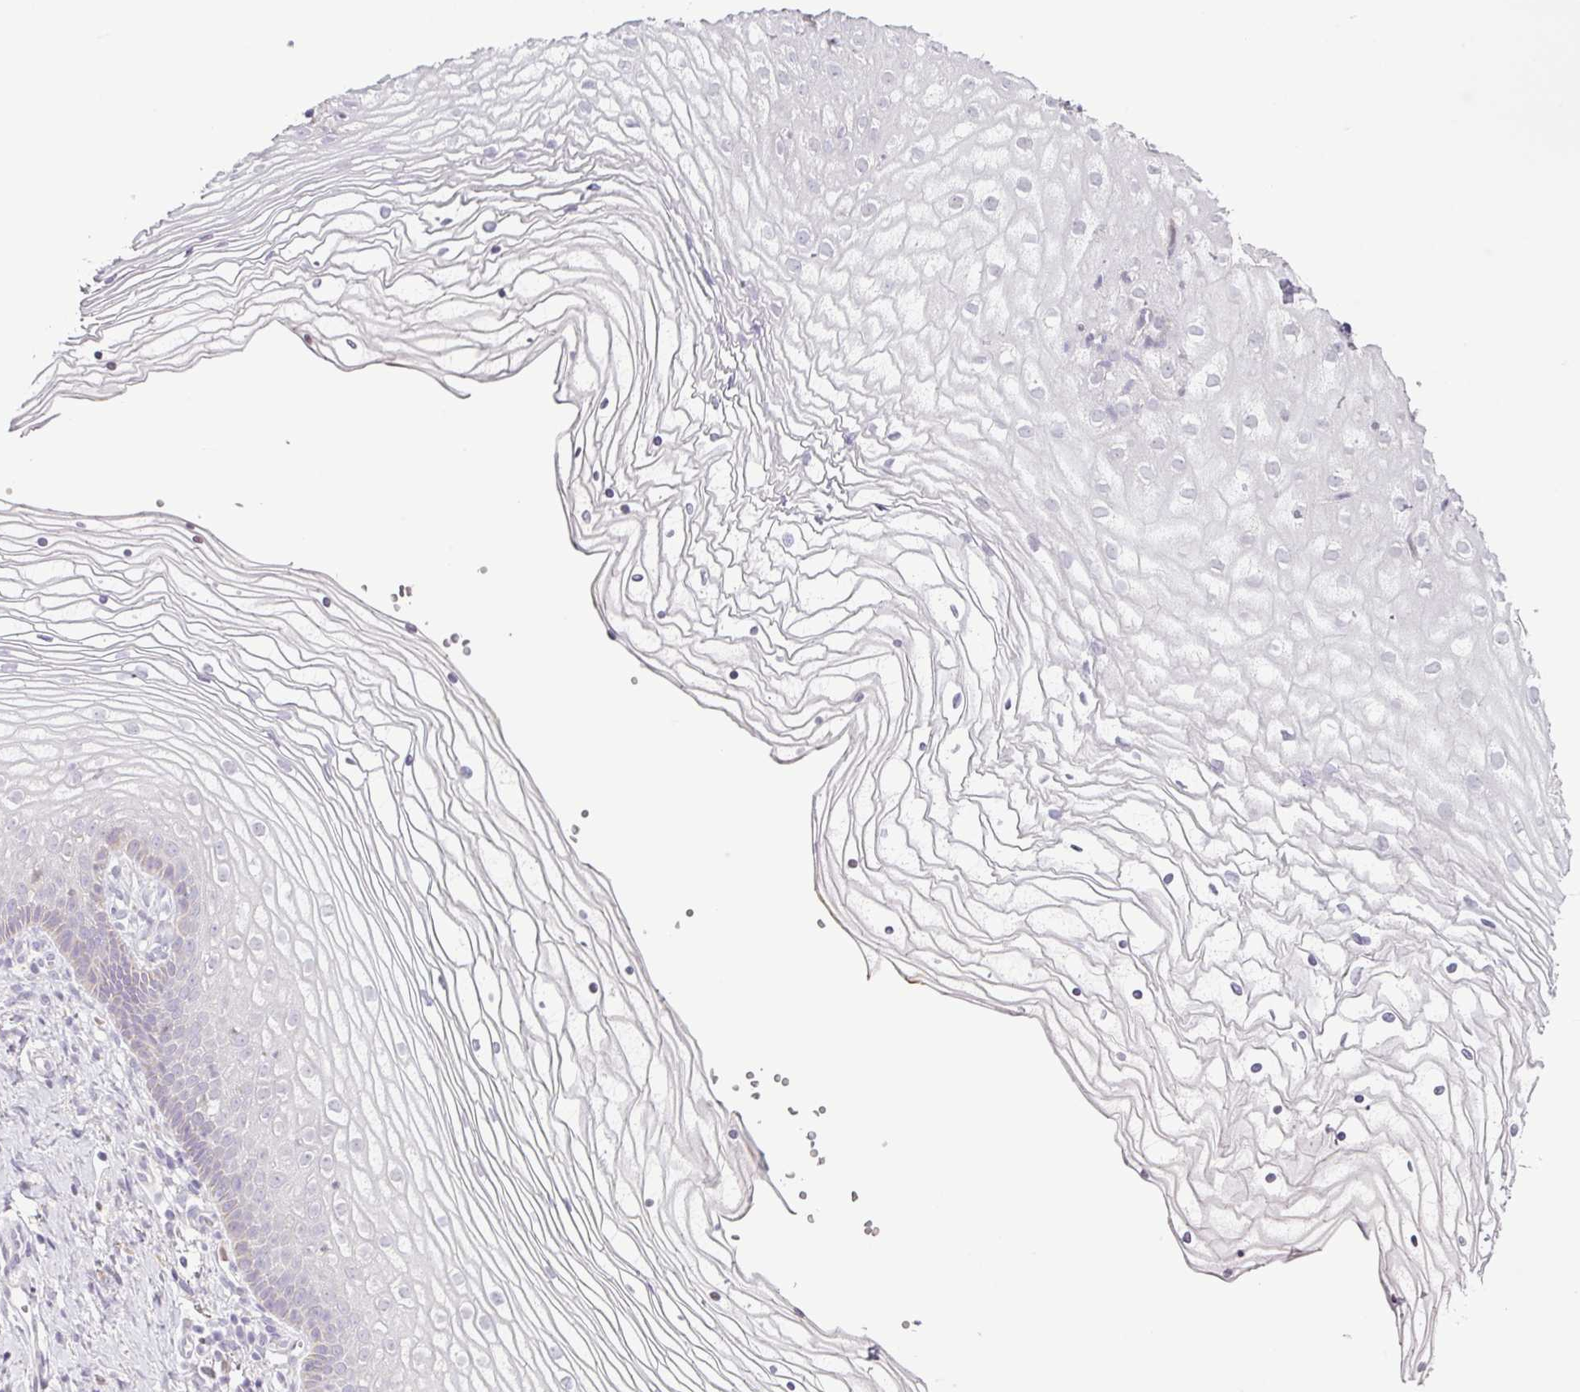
{"staining": {"intensity": "moderate", "quantity": "<25%", "location": "cytoplasmic/membranous"}, "tissue": "vagina", "cell_type": "Squamous epithelial cells", "image_type": "normal", "snomed": [{"axis": "morphology", "description": "Normal tissue, NOS"}, {"axis": "topography", "description": "Vagina"}], "caption": "Immunohistochemical staining of unremarkable vagina displays <25% levels of moderate cytoplasmic/membranous protein staining in approximately <25% of squamous epithelial cells.", "gene": "HMCN2", "patient": {"sex": "female", "age": 56}}